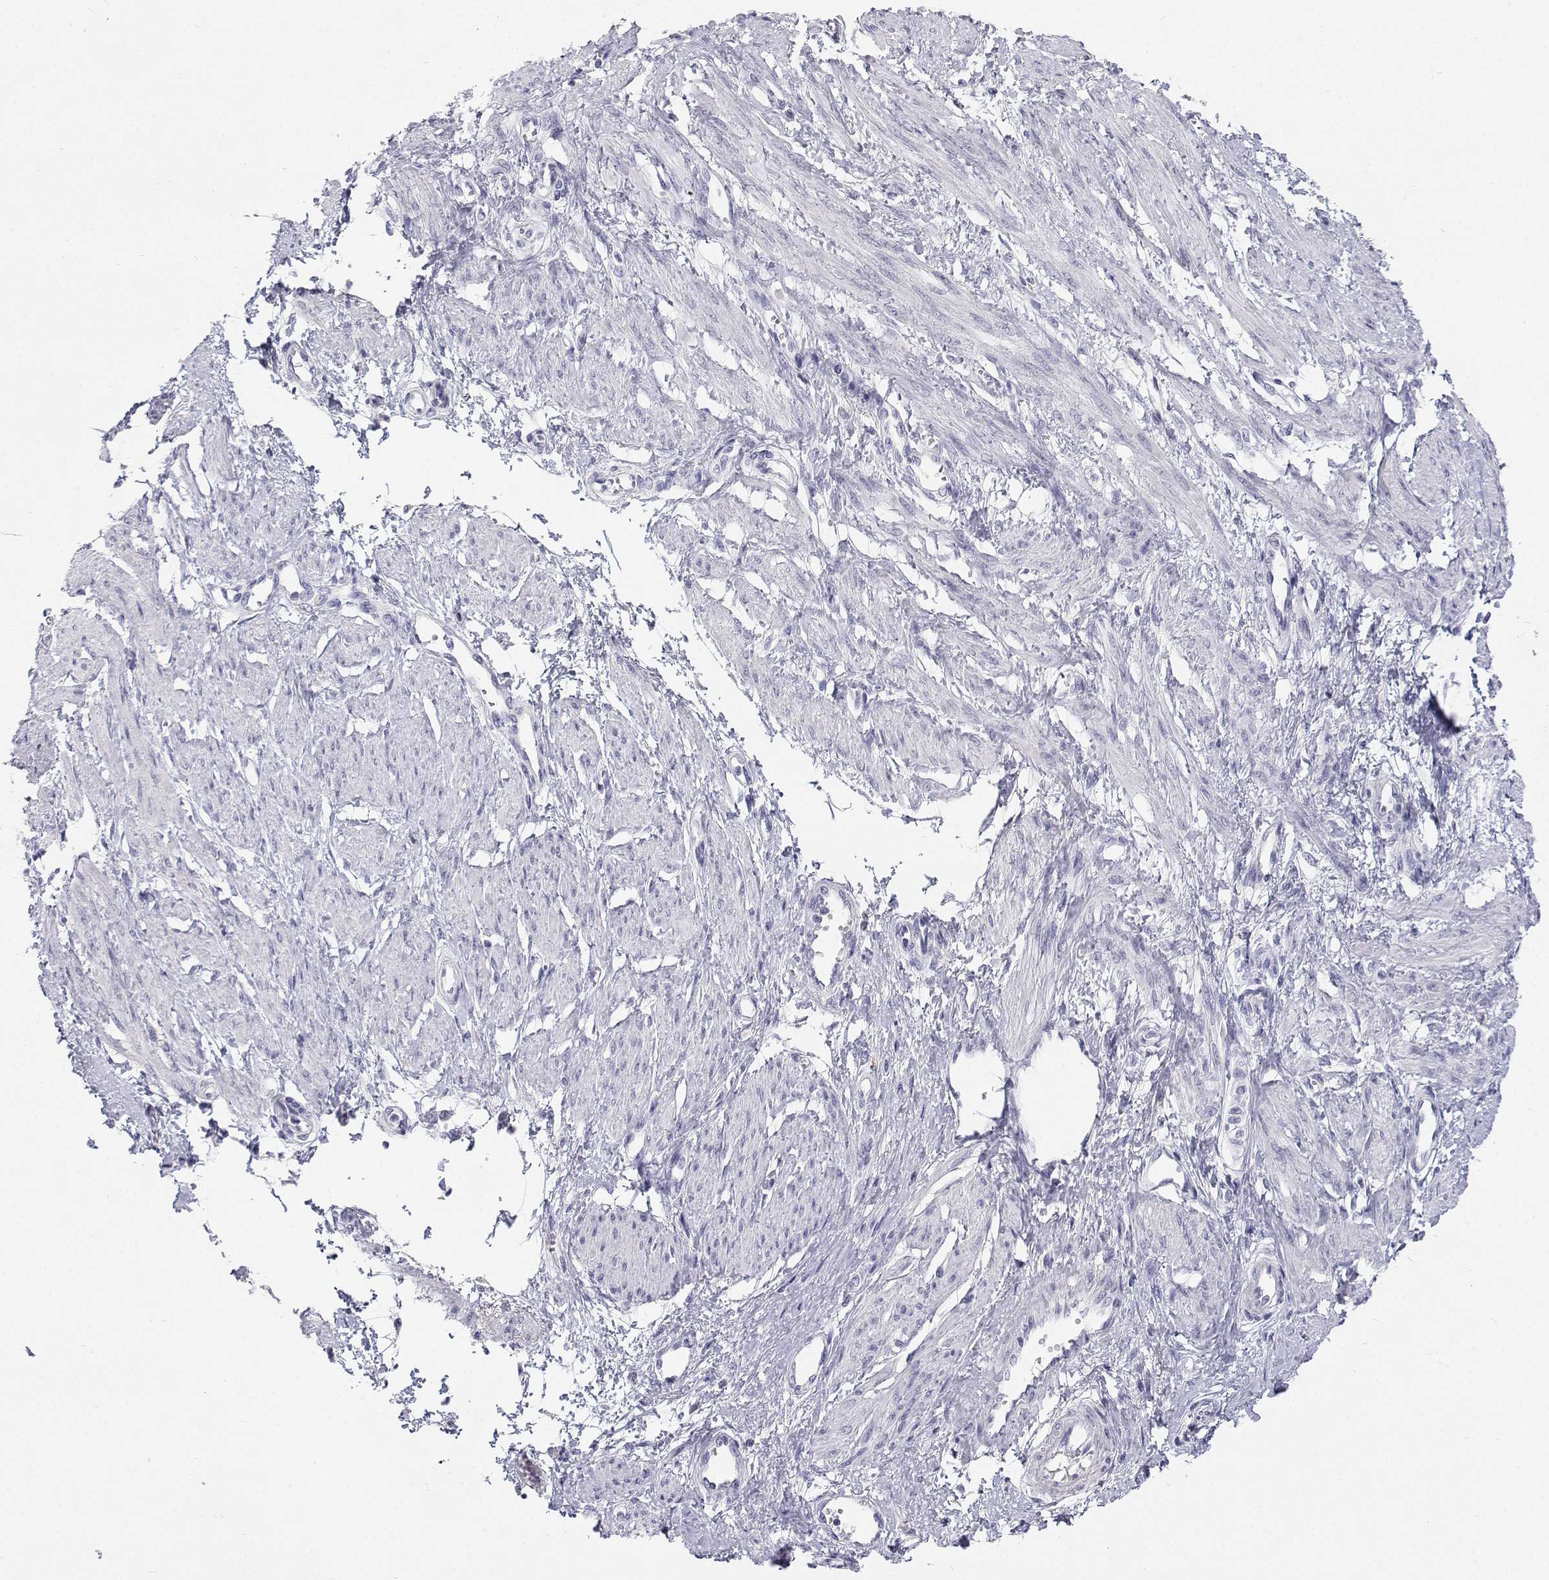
{"staining": {"intensity": "negative", "quantity": "none", "location": "none"}, "tissue": "smooth muscle", "cell_type": "Smooth muscle cells", "image_type": "normal", "snomed": [{"axis": "morphology", "description": "Normal tissue, NOS"}, {"axis": "topography", "description": "Smooth muscle"}, {"axis": "topography", "description": "Uterus"}], "caption": "Immunohistochemistry (IHC) of benign smooth muscle demonstrates no positivity in smooth muscle cells.", "gene": "NCR2", "patient": {"sex": "female", "age": 39}}